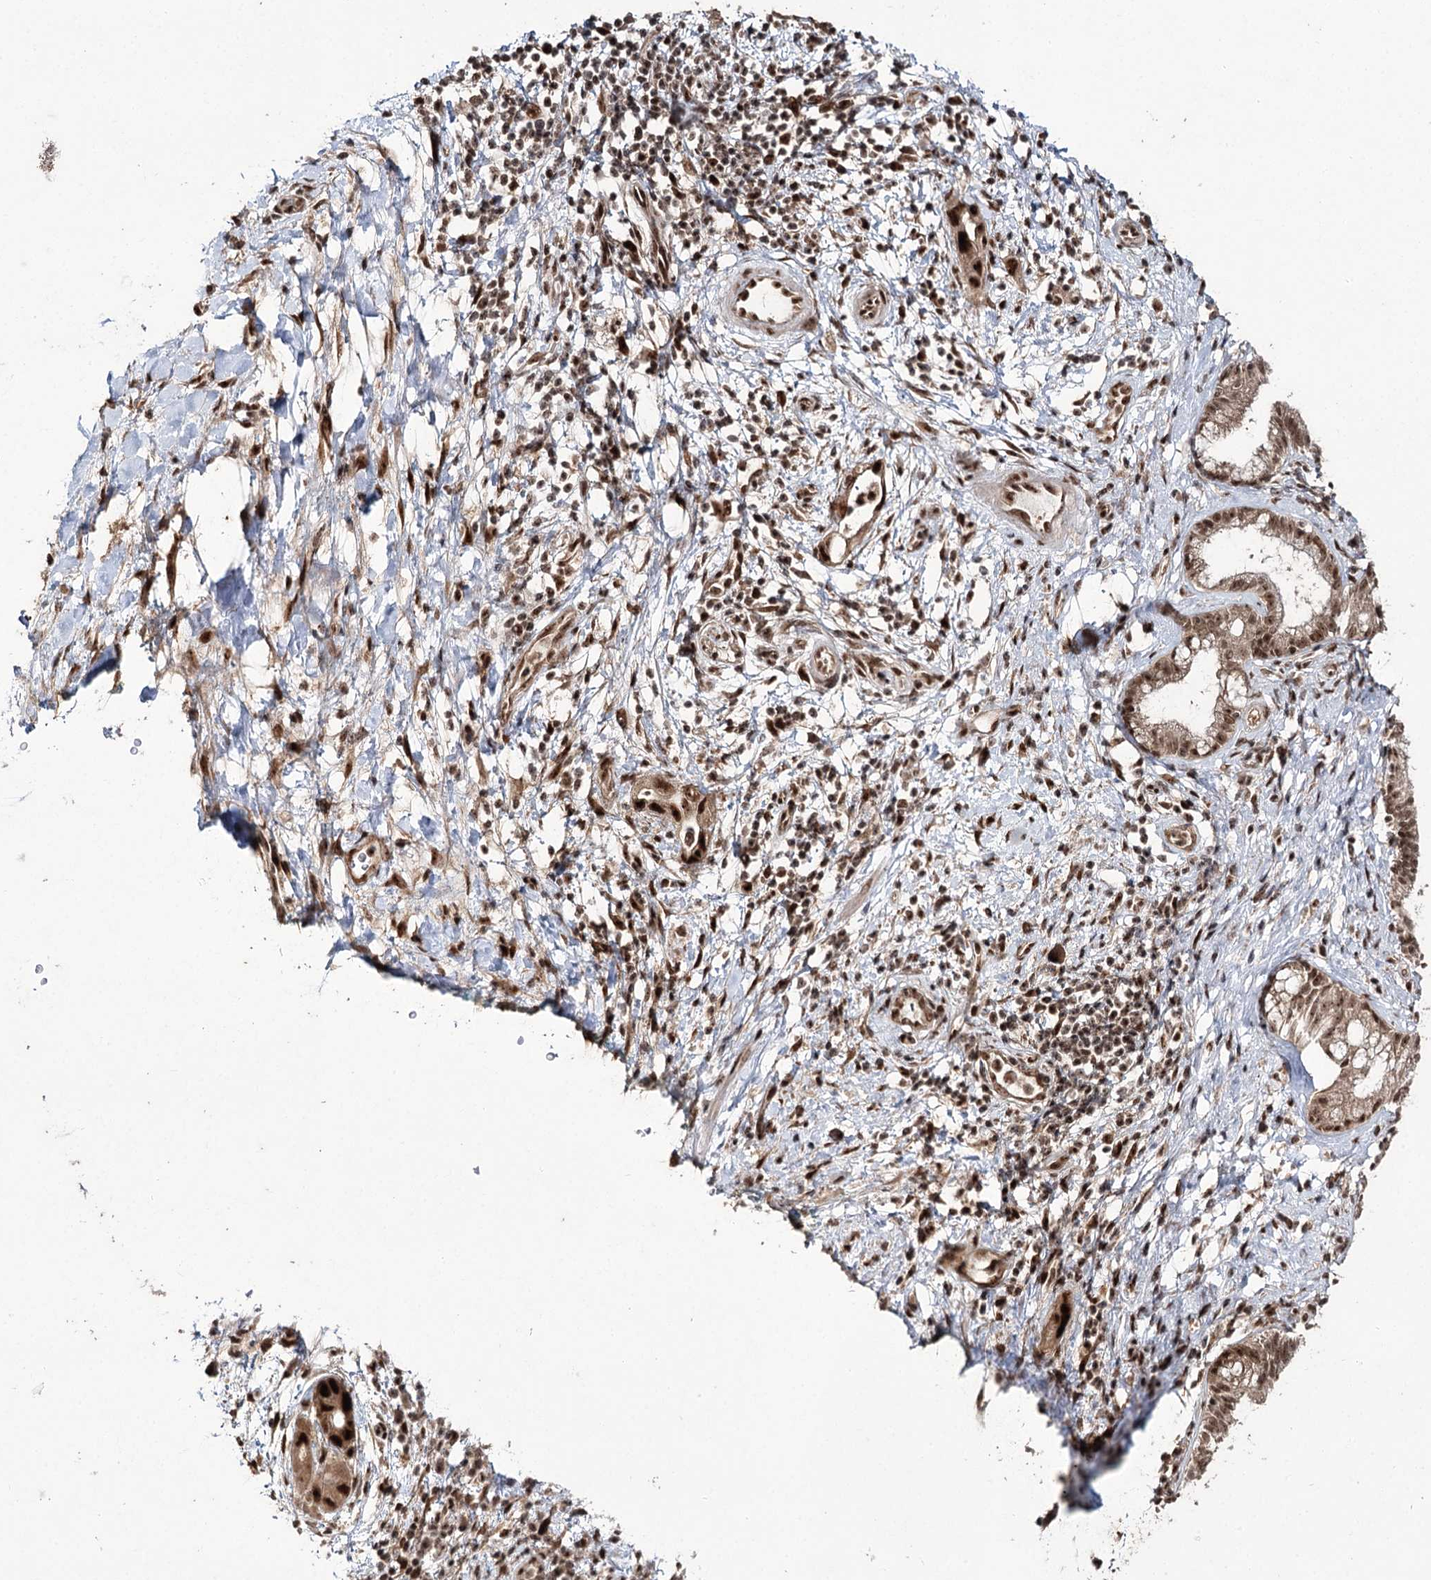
{"staining": {"intensity": "strong", "quantity": ">75%", "location": "nuclear"}, "tissue": "pancreatic cancer", "cell_type": "Tumor cells", "image_type": "cancer", "snomed": [{"axis": "morphology", "description": "Adenocarcinoma, NOS"}, {"axis": "topography", "description": "Pancreas"}], "caption": "Brown immunohistochemical staining in human adenocarcinoma (pancreatic) shows strong nuclear expression in about >75% of tumor cells.", "gene": "ERCC3", "patient": {"sex": "female", "age": 73}}